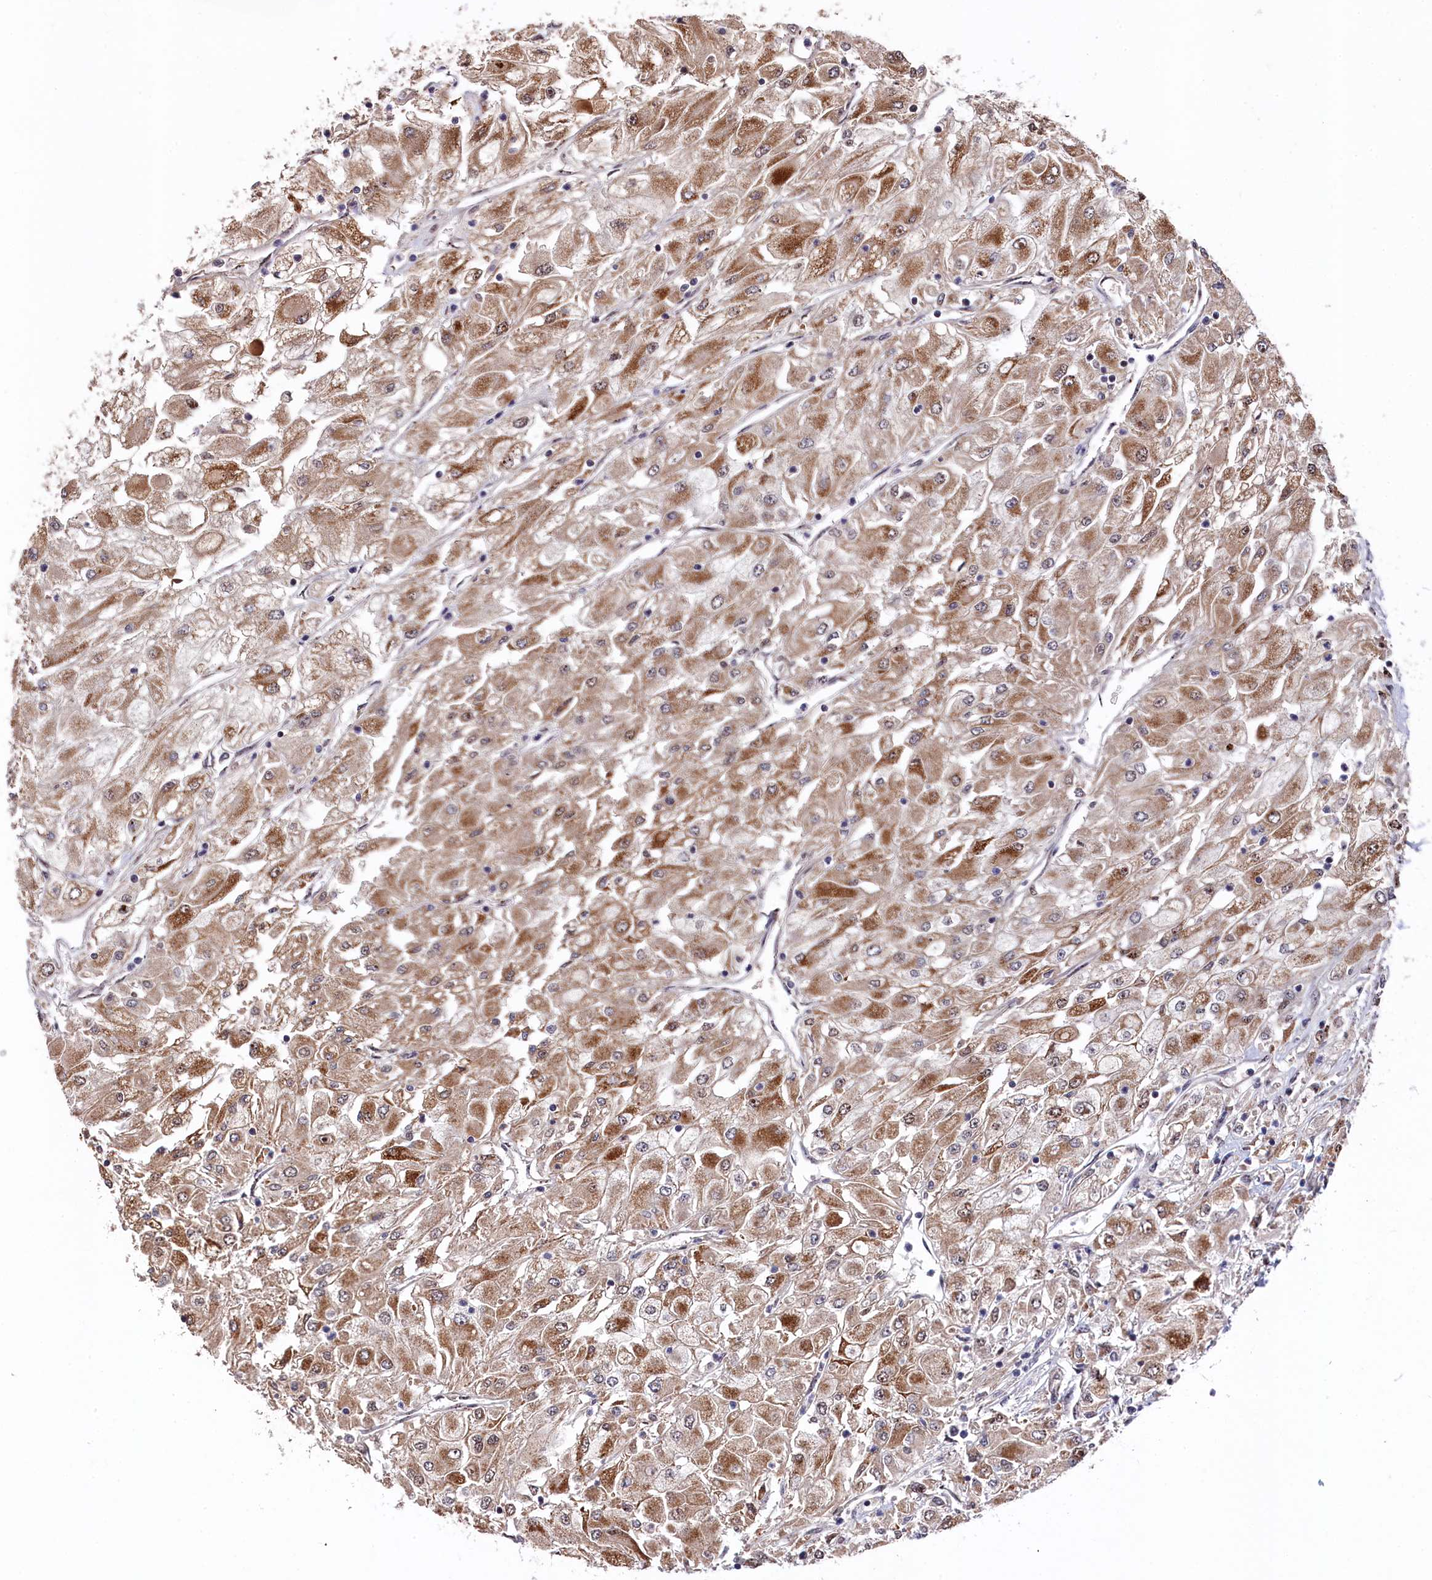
{"staining": {"intensity": "moderate", "quantity": ">75%", "location": "cytoplasmic/membranous"}, "tissue": "renal cancer", "cell_type": "Tumor cells", "image_type": "cancer", "snomed": [{"axis": "morphology", "description": "Adenocarcinoma, NOS"}, {"axis": "topography", "description": "Kidney"}], "caption": "Immunohistochemical staining of human adenocarcinoma (renal) exhibits moderate cytoplasmic/membranous protein positivity in approximately >75% of tumor cells. (DAB (3,3'-diaminobenzidine) IHC with brightfield microscopy, high magnification).", "gene": "CLPX", "patient": {"sex": "male", "age": 80}}